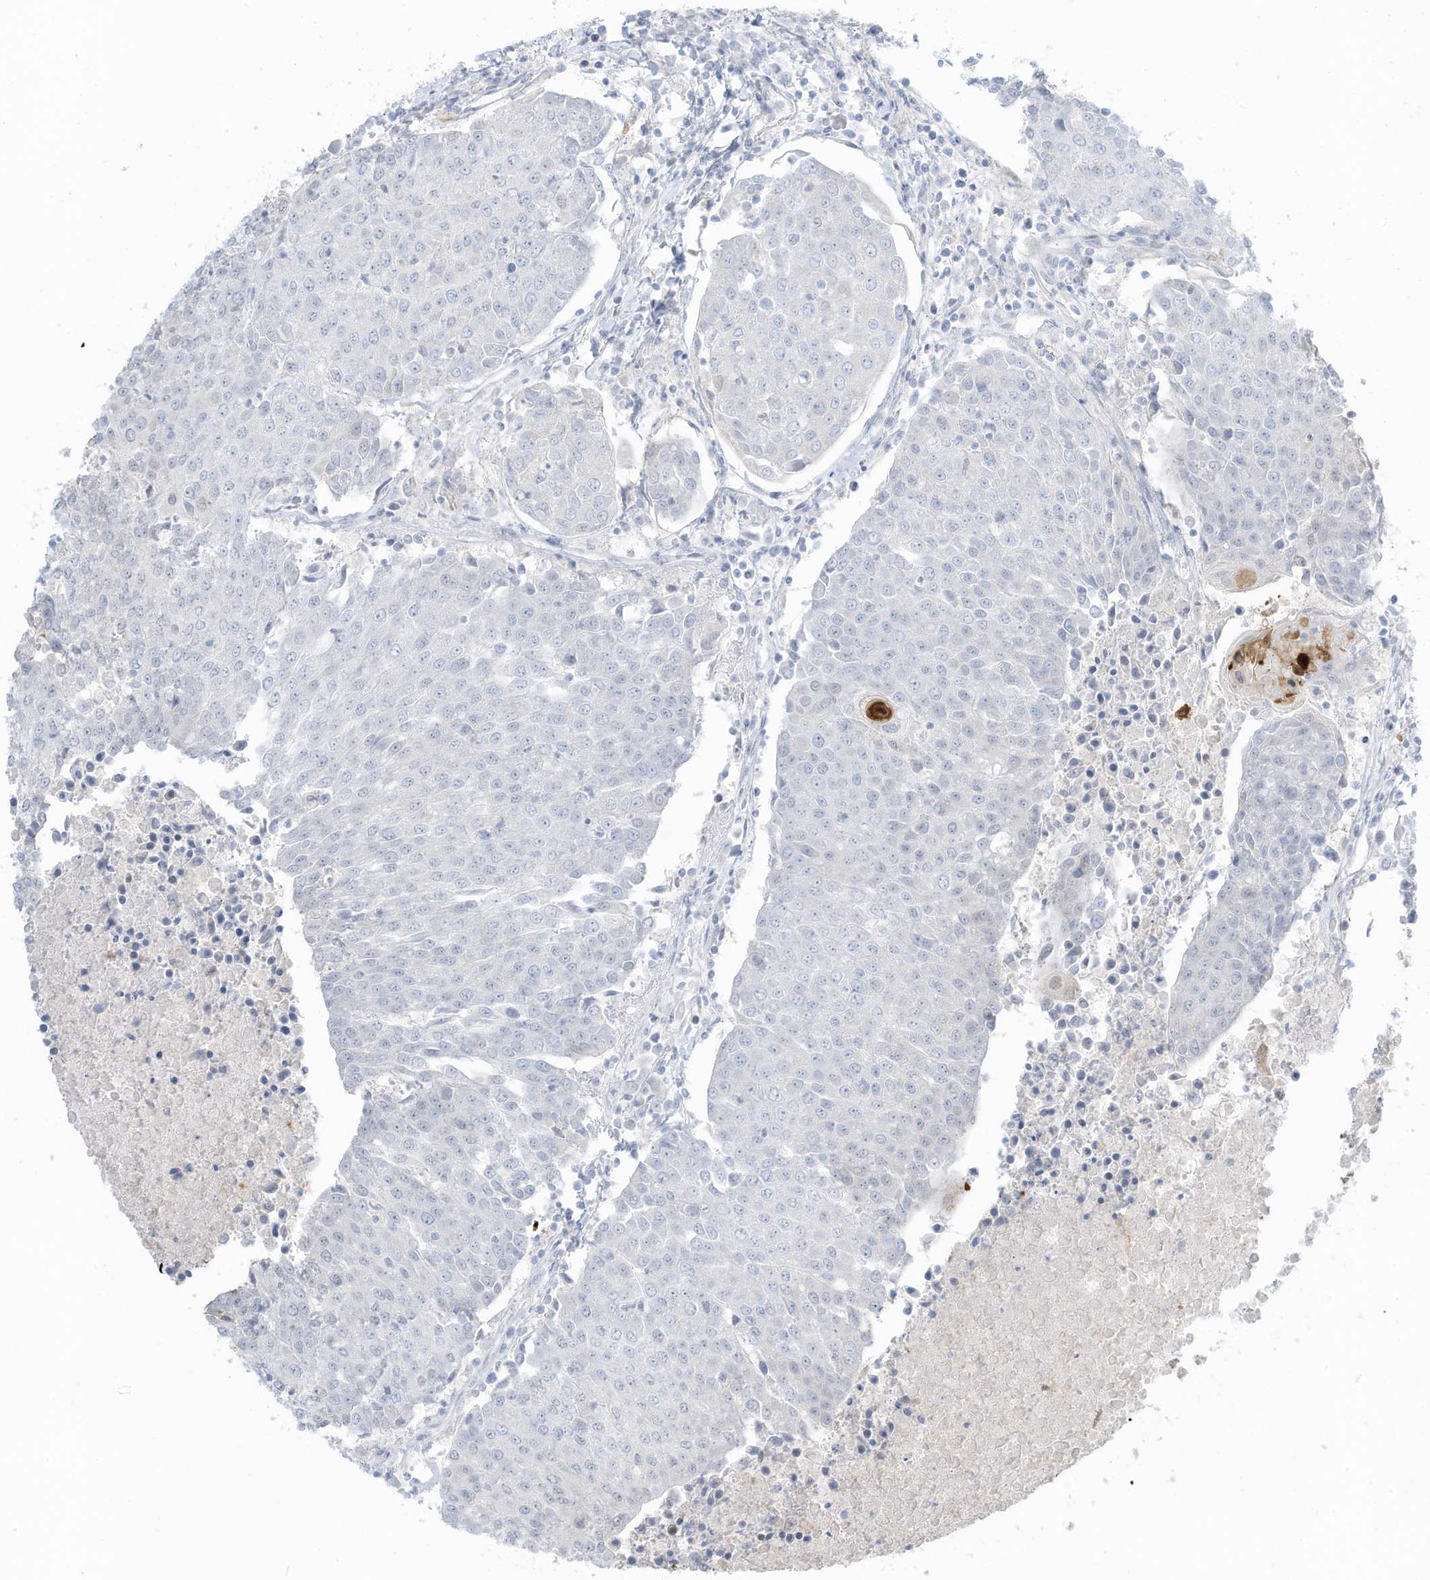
{"staining": {"intensity": "negative", "quantity": "none", "location": "none"}, "tissue": "urothelial cancer", "cell_type": "Tumor cells", "image_type": "cancer", "snomed": [{"axis": "morphology", "description": "Urothelial carcinoma, High grade"}, {"axis": "topography", "description": "Urinary bladder"}], "caption": "Image shows no significant protein positivity in tumor cells of high-grade urothelial carcinoma.", "gene": "ASPRV1", "patient": {"sex": "female", "age": 85}}